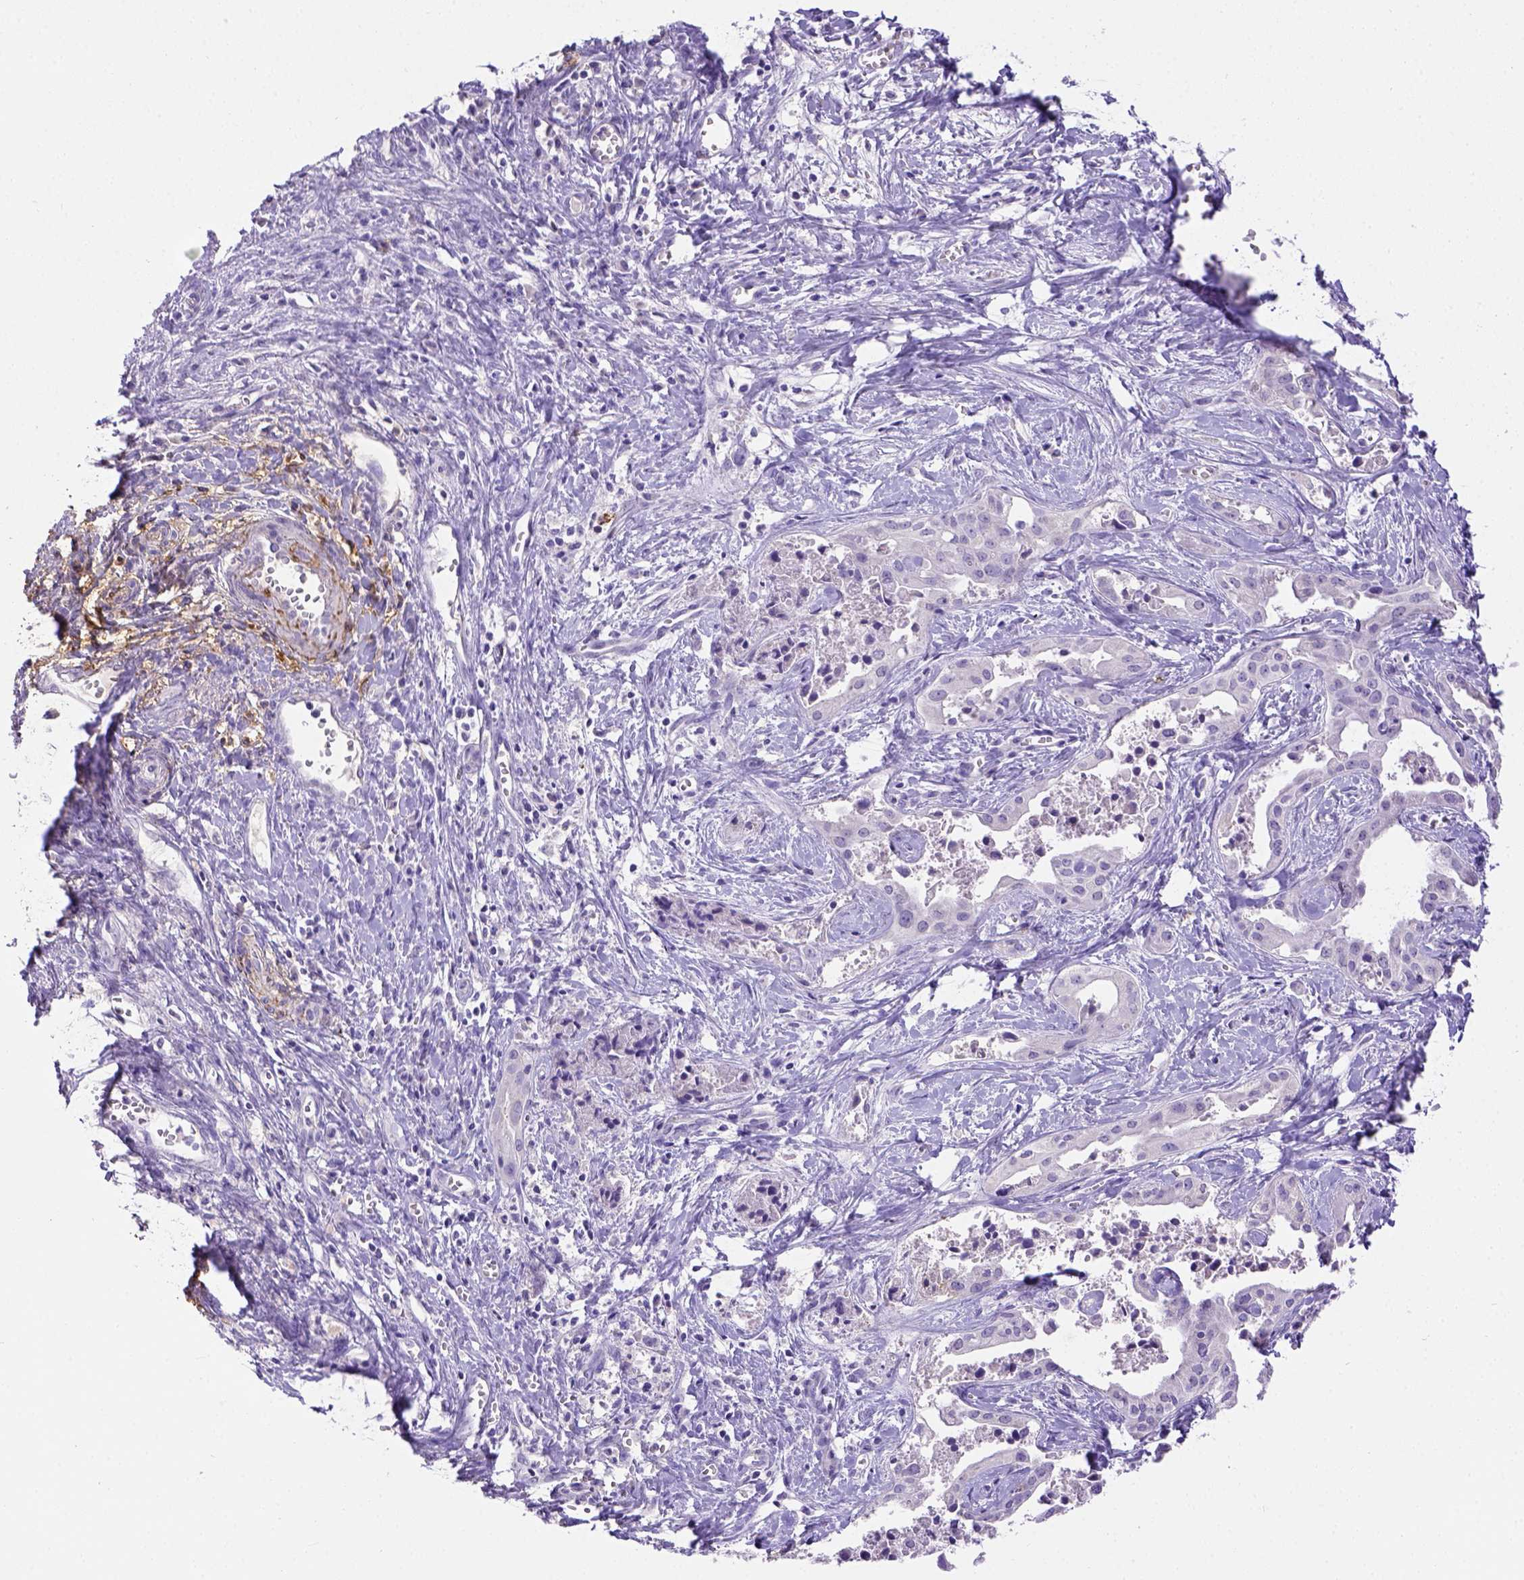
{"staining": {"intensity": "negative", "quantity": "none", "location": "none"}, "tissue": "liver cancer", "cell_type": "Tumor cells", "image_type": "cancer", "snomed": [{"axis": "morphology", "description": "Cholangiocarcinoma"}, {"axis": "topography", "description": "Liver"}], "caption": "This is an immunohistochemistry (IHC) image of human liver cancer (cholangiocarcinoma). There is no positivity in tumor cells.", "gene": "B3GAT1", "patient": {"sex": "female", "age": 65}}